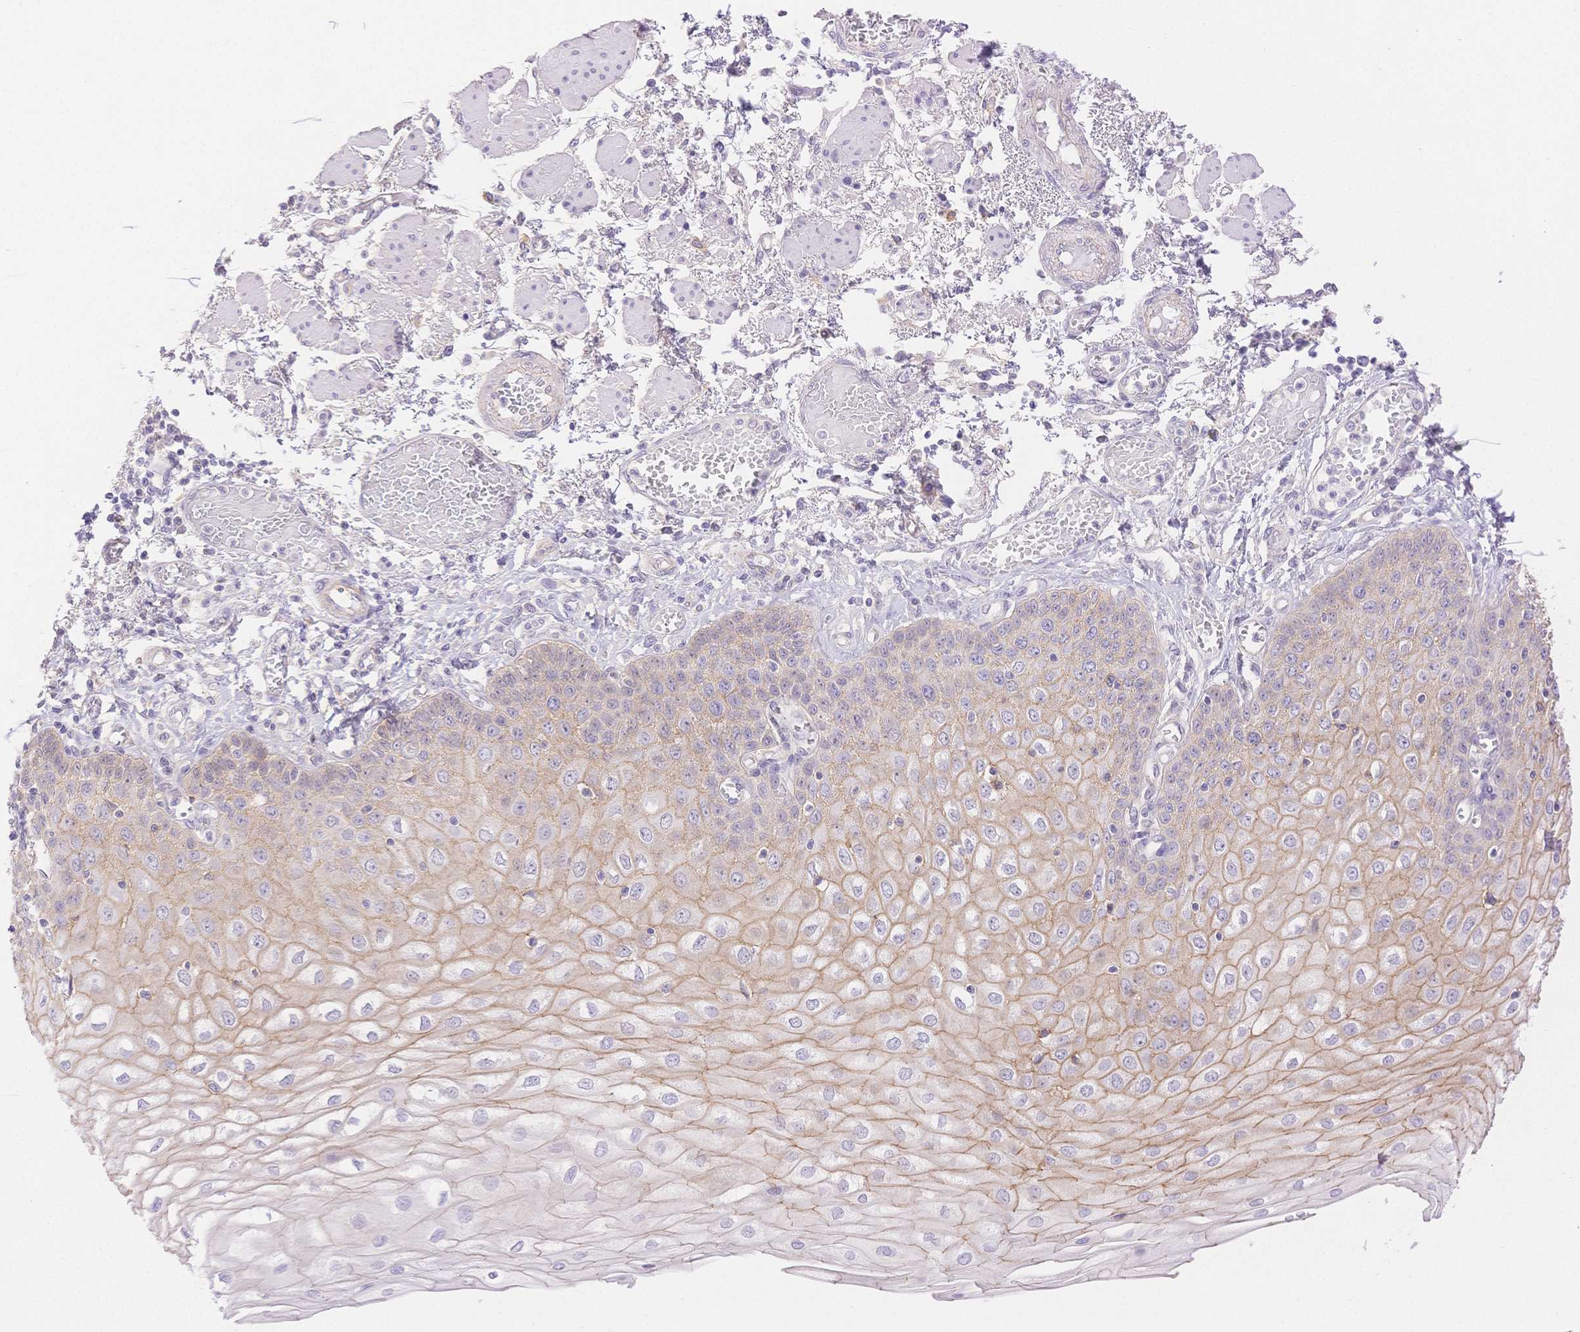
{"staining": {"intensity": "weak", "quantity": "25%-75%", "location": "cytoplasmic/membranous"}, "tissue": "esophagus", "cell_type": "Squamous epithelial cells", "image_type": "normal", "snomed": [{"axis": "morphology", "description": "Normal tissue, NOS"}, {"axis": "morphology", "description": "Adenocarcinoma, NOS"}, {"axis": "topography", "description": "Esophagus"}], "caption": "This photomicrograph shows IHC staining of normal human esophagus, with low weak cytoplasmic/membranous staining in about 25%-75% of squamous epithelial cells.", "gene": "WDR54", "patient": {"sex": "male", "age": 81}}